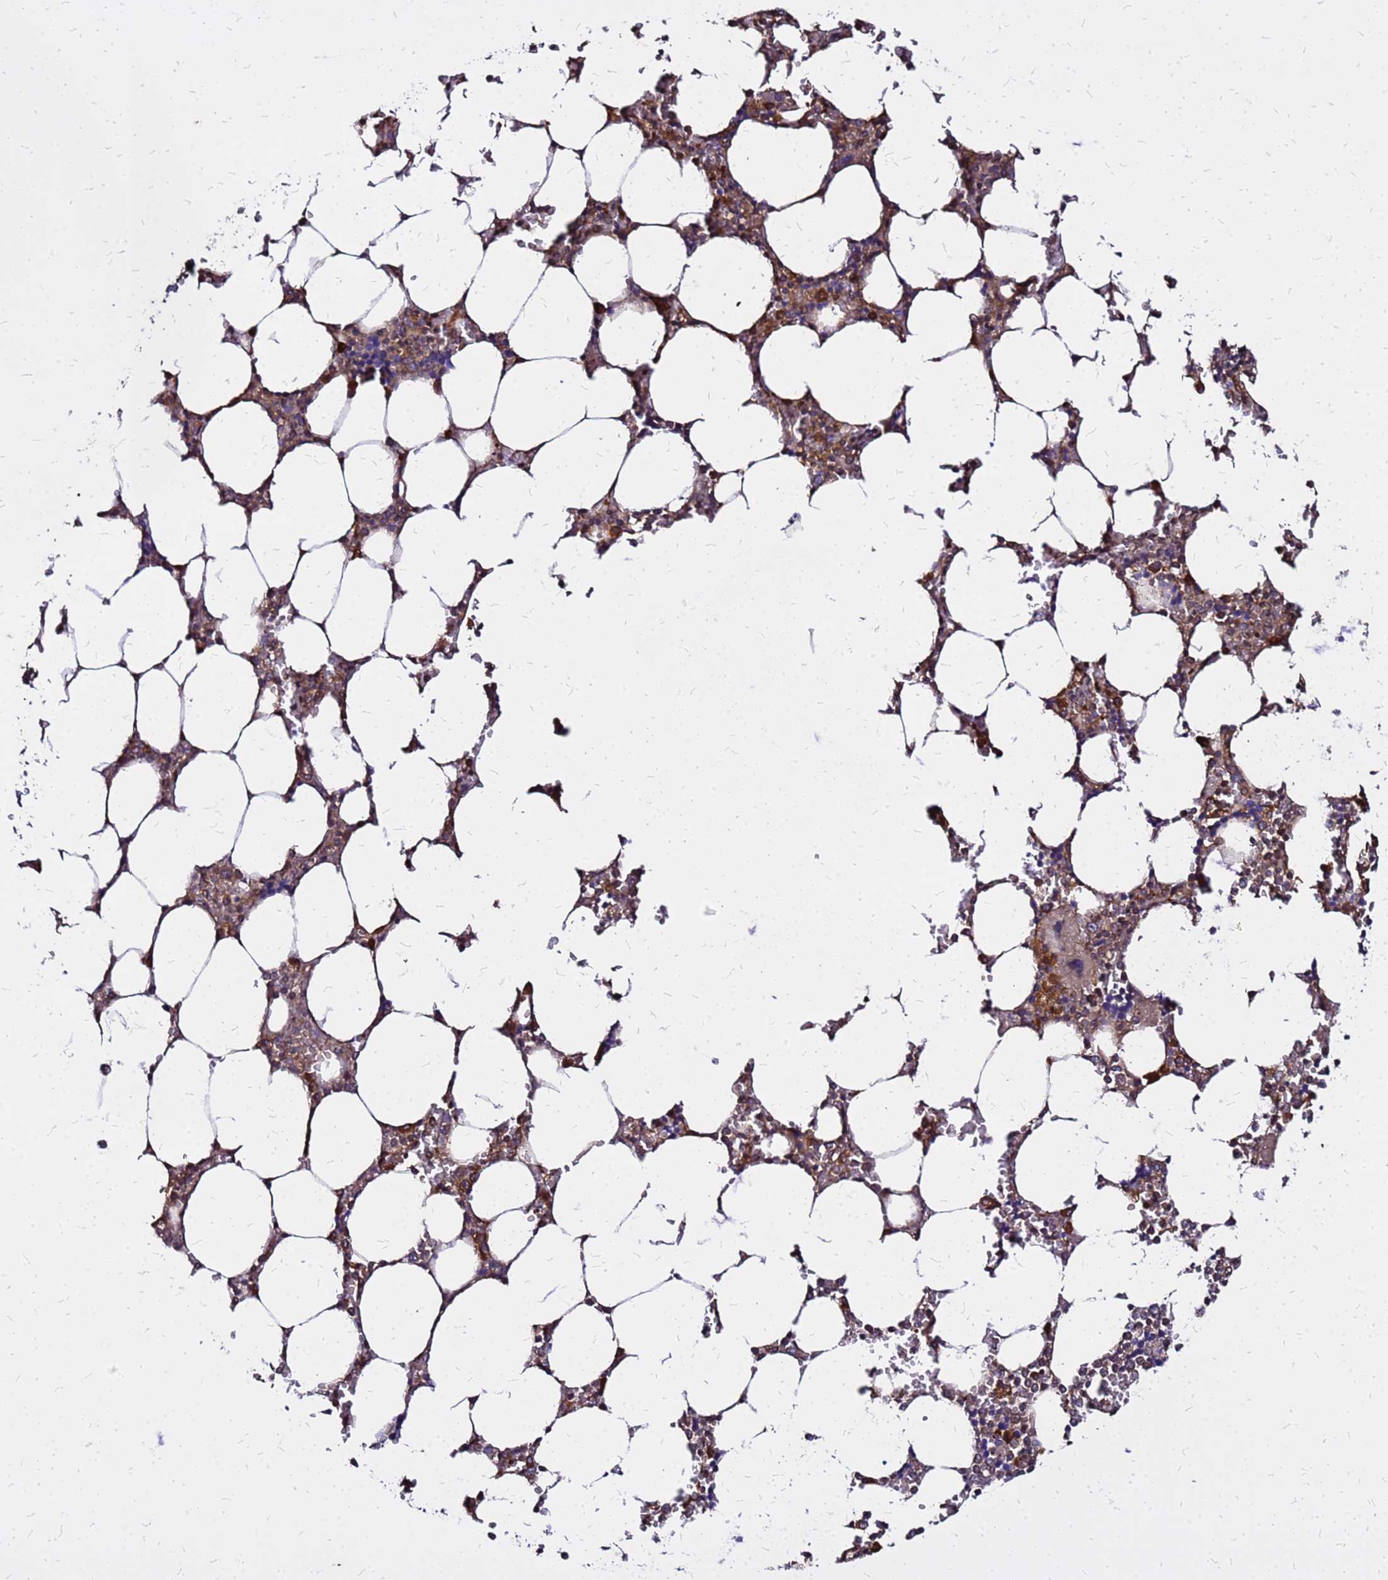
{"staining": {"intensity": "moderate", "quantity": "<25%", "location": "cytoplasmic/membranous"}, "tissue": "bone marrow", "cell_type": "Hematopoietic cells", "image_type": "normal", "snomed": [{"axis": "morphology", "description": "Normal tissue, NOS"}, {"axis": "topography", "description": "Bone marrow"}], "caption": "Immunohistochemical staining of benign bone marrow reveals moderate cytoplasmic/membranous protein positivity in about <25% of hematopoietic cells.", "gene": "CYBC1", "patient": {"sex": "male", "age": 64}}